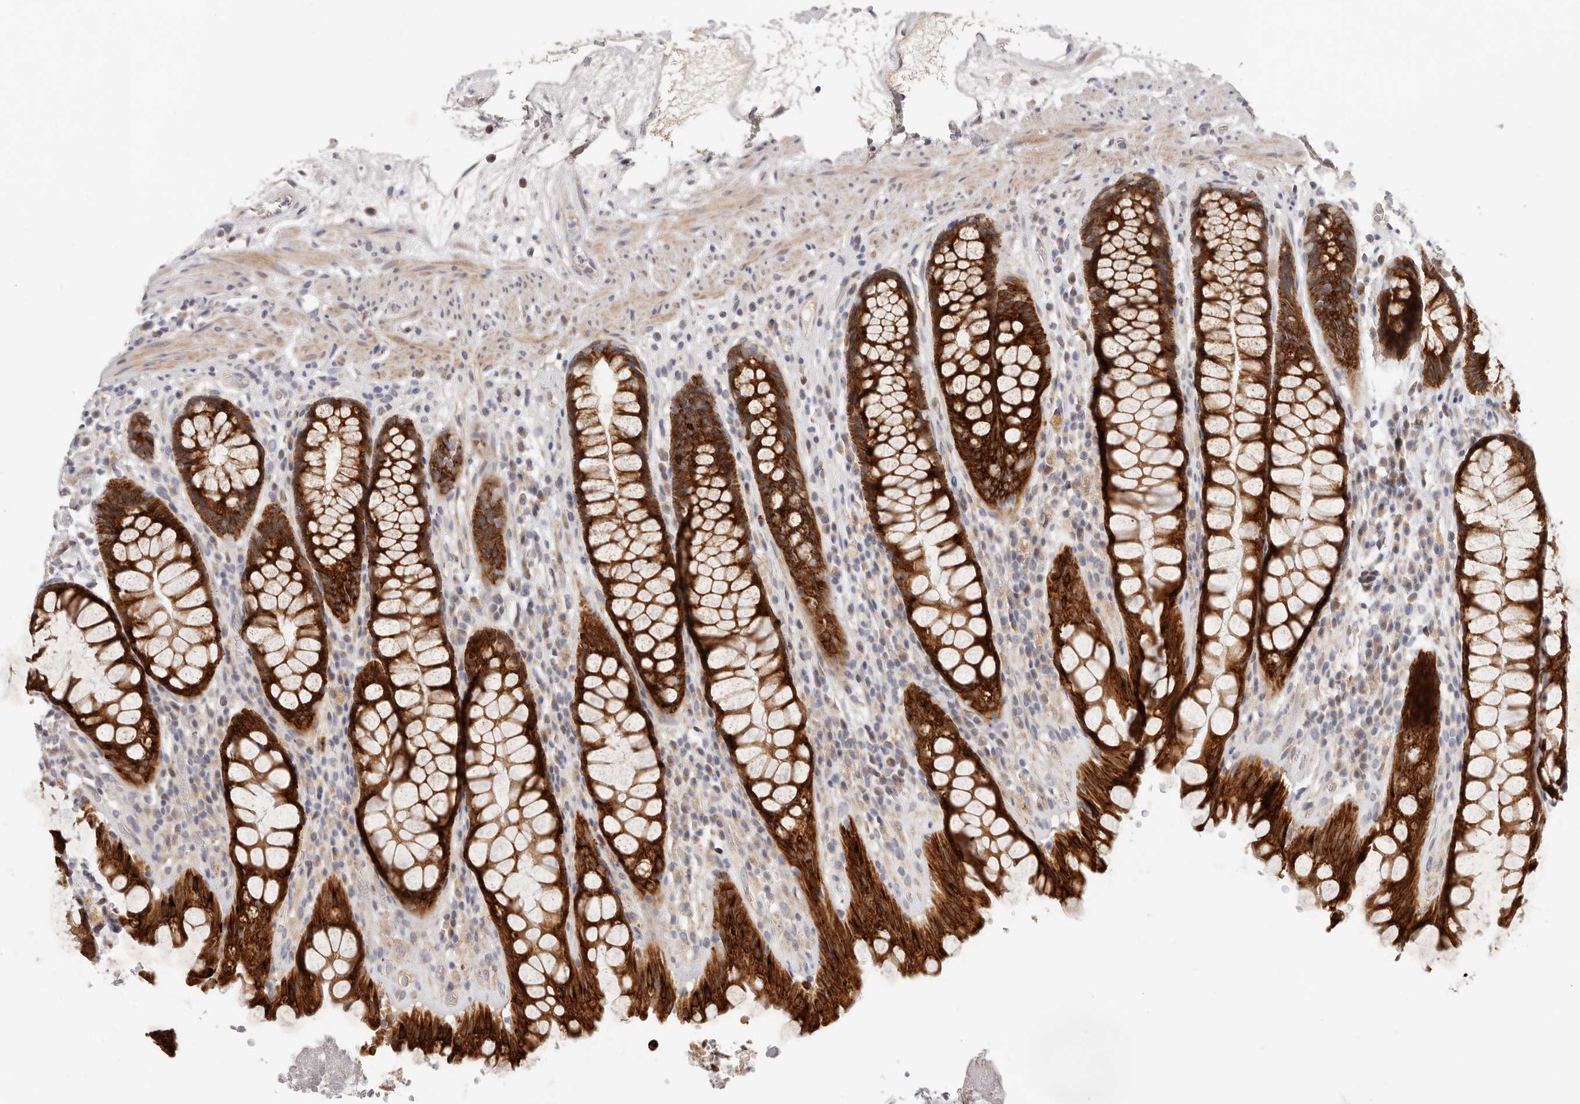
{"staining": {"intensity": "strong", "quantity": ">75%", "location": "cytoplasmic/membranous"}, "tissue": "rectum", "cell_type": "Glandular cells", "image_type": "normal", "snomed": [{"axis": "morphology", "description": "Normal tissue, NOS"}, {"axis": "topography", "description": "Rectum"}], "caption": "IHC micrograph of normal rectum: human rectum stained using IHC shows high levels of strong protein expression localized specifically in the cytoplasmic/membranous of glandular cells, appearing as a cytoplasmic/membranous brown color.", "gene": "TFB2M", "patient": {"sex": "male", "age": 64}}